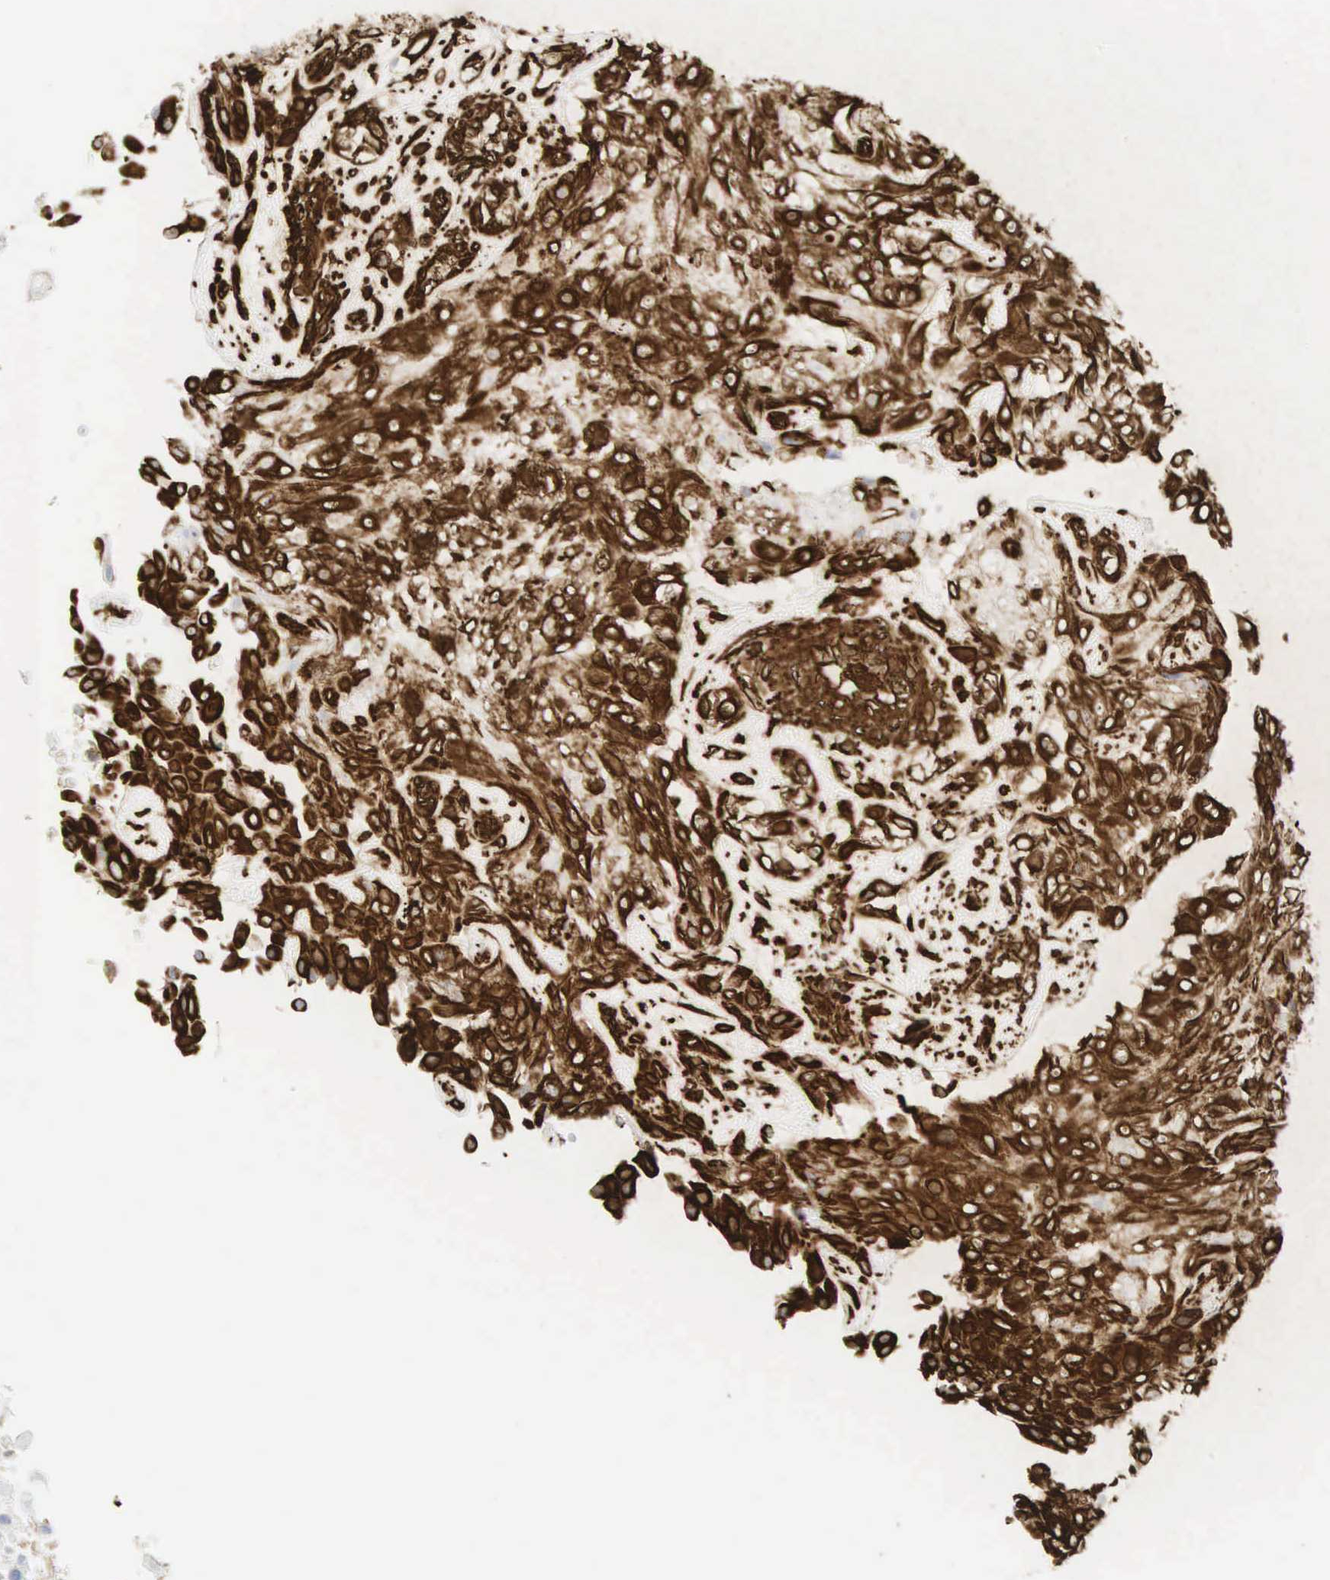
{"staining": {"intensity": "strong", "quantity": "25%-75%", "location": "cytoplasmic/membranous"}, "tissue": "urothelial cancer", "cell_type": "Tumor cells", "image_type": "cancer", "snomed": [{"axis": "morphology", "description": "Urothelial carcinoma, High grade"}, {"axis": "topography", "description": "Urinary bladder"}], "caption": "Immunohistochemistry (IHC) histopathology image of neoplastic tissue: urothelial cancer stained using immunohistochemistry displays high levels of strong protein expression localized specifically in the cytoplasmic/membranous of tumor cells, appearing as a cytoplasmic/membranous brown color.", "gene": "VIM", "patient": {"sex": "male", "age": 56}}